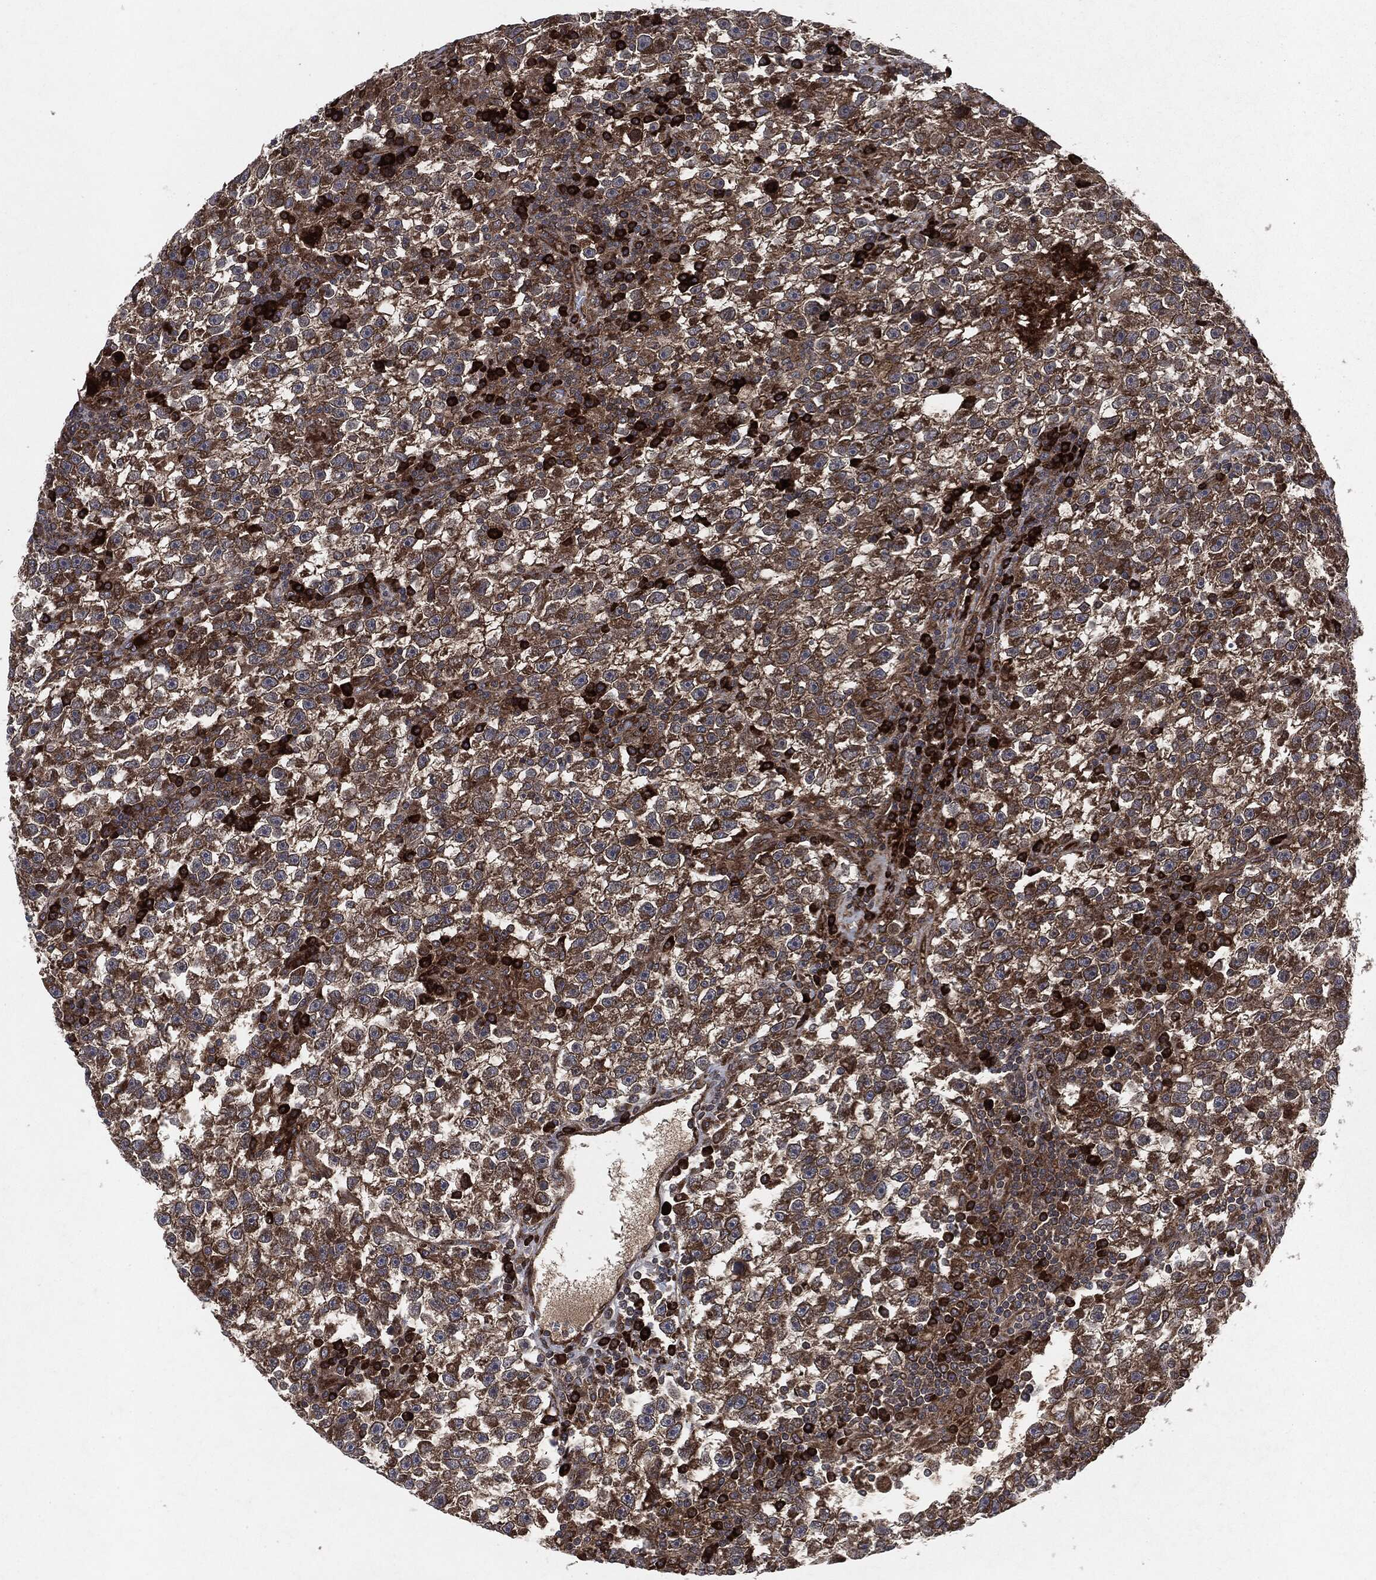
{"staining": {"intensity": "strong", "quantity": "25%-75%", "location": "cytoplasmic/membranous"}, "tissue": "testis cancer", "cell_type": "Tumor cells", "image_type": "cancer", "snomed": [{"axis": "morphology", "description": "Seminoma, NOS"}, {"axis": "topography", "description": "Testis"}], "caption": "Testis seminoma stained with DAB (3,3'-diaminobenzidine) IHC displays high levels of strong cytoplasmic/membranous positivity in approximately 25%-75% of tumor cells.", "gene": "RAF1", "patient": {"sex": "male", "age": 47}}